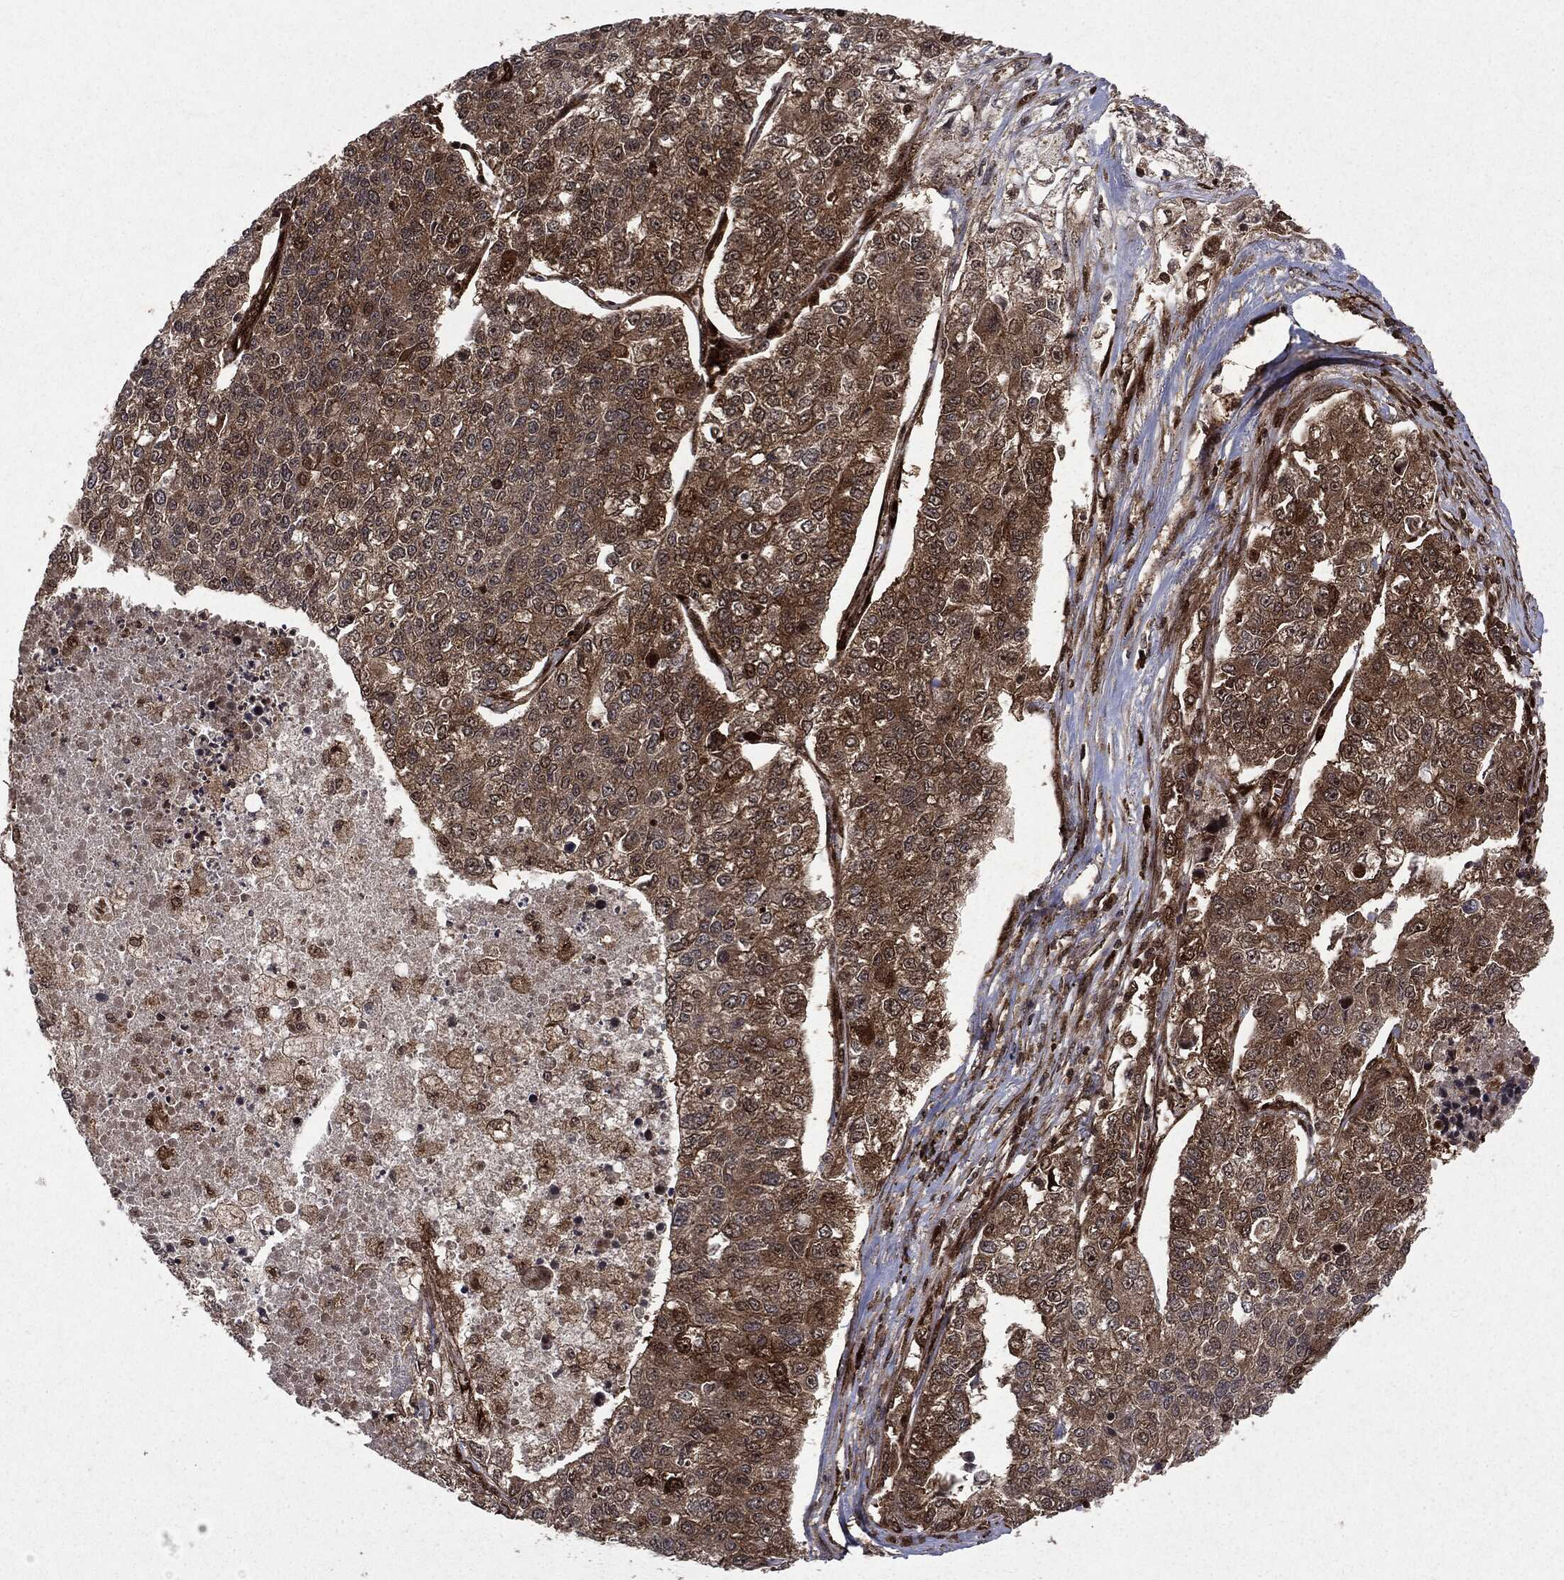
{"staining": {"intensity": "moderate", "quantity": ">75%", "location": "cytoplasmic/membranous"}, "tissue": "lung cancer", "cell_type": "Tumor cells", "image_type": "cancer", "snomed": [{"axis": "morphology", "description": "Adenocarcinoma, NOS"}, {"axis": "topography", "description": "Lung"}], "caption": "Immunohistochemical staining of adenocarcinoma (lung) demonstrates moderate cytoplasmic/membranous protein staining in about >75% of tumor cells.", "gene": "OTUB1", "patient": {"sex": "male", "age": 49}}